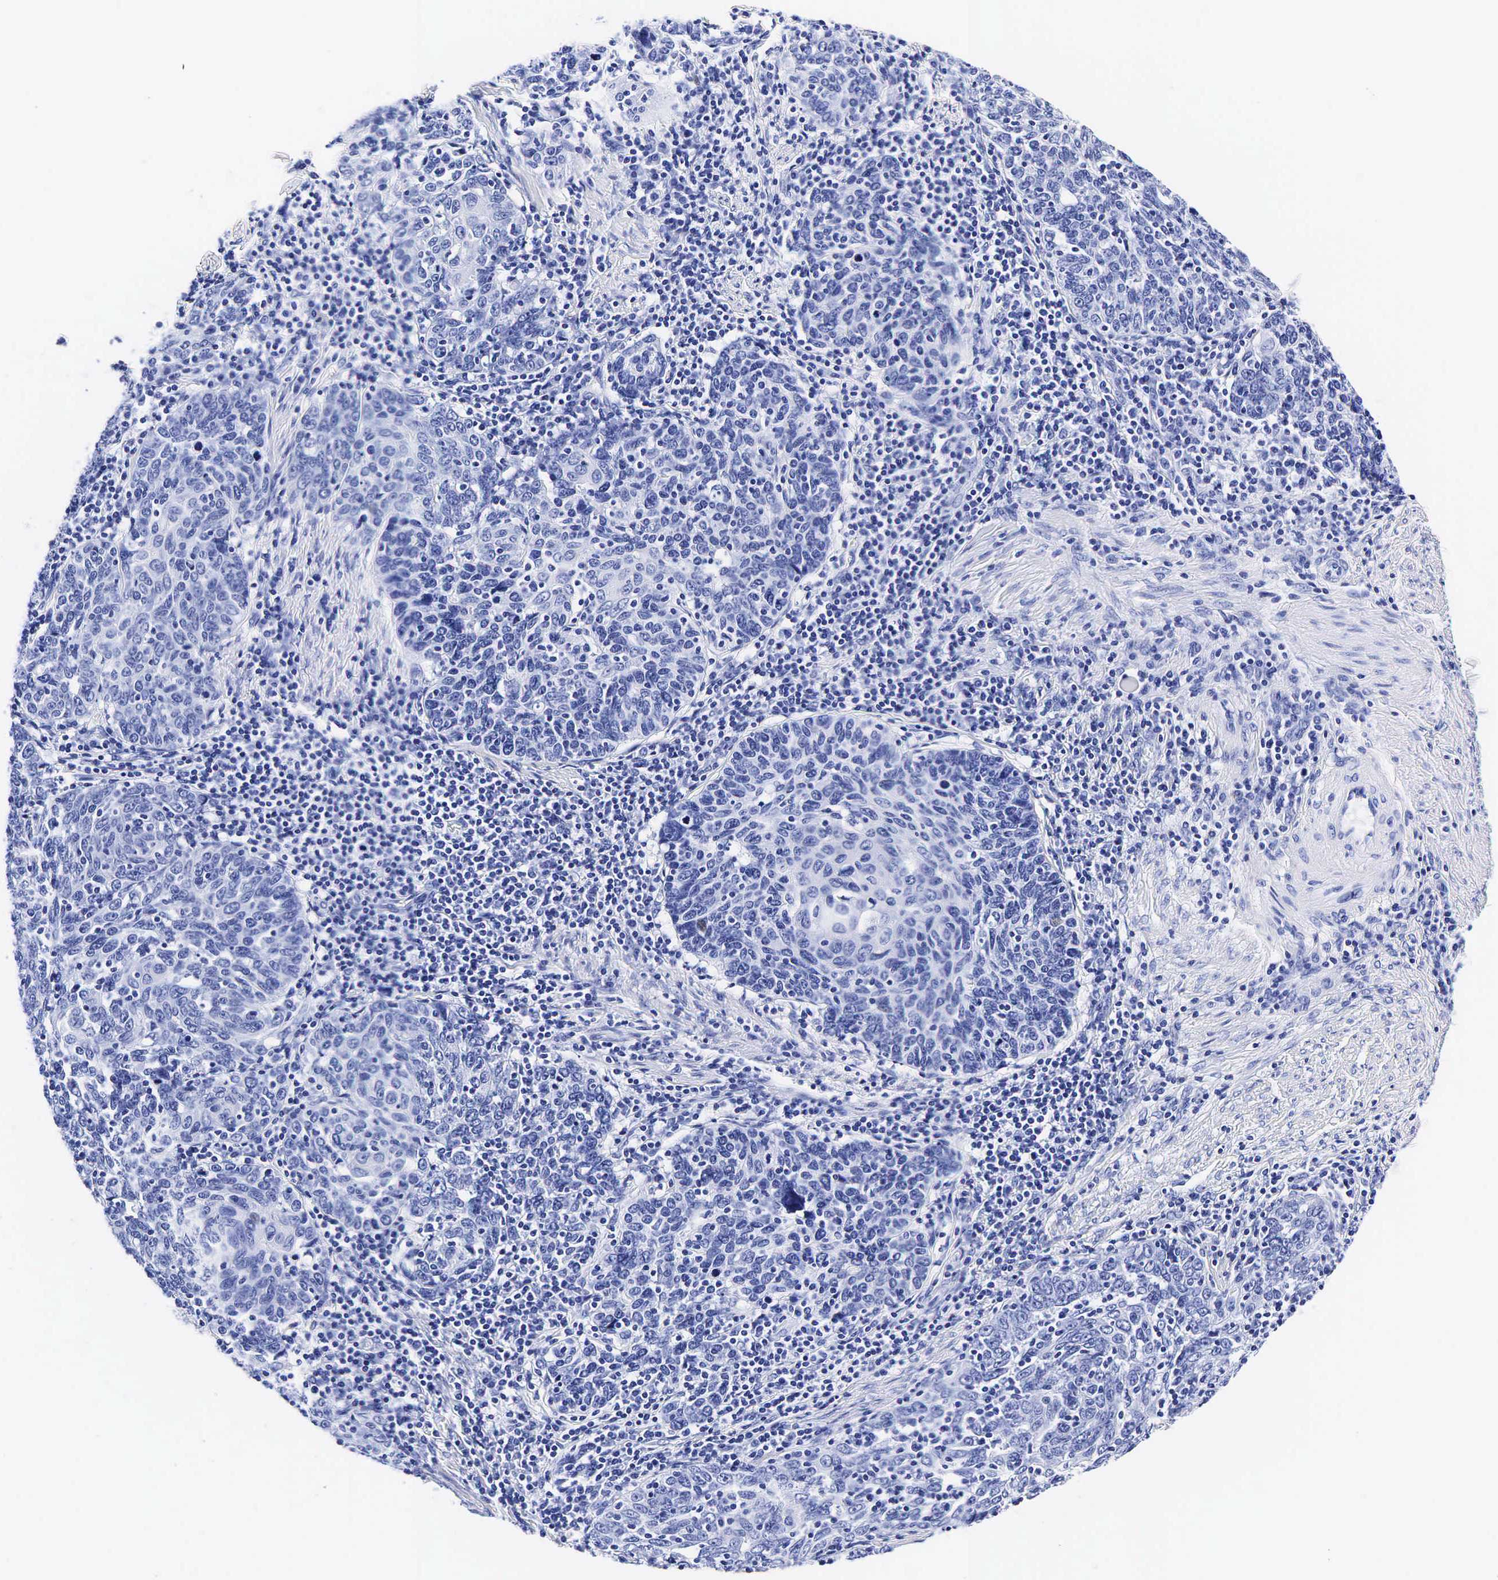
{"staining": {"intensity": "negative", "quantity": "none", "location": "none"}, "tissue": "cervical cancer", "cell_type": "Tumor cells", "image_type": "cancer", "snomed": [{"axis": "morphology", "description": "Squamous cell carcinoma, NOS"}, {"axis": "topography", "description": "Cervix"}], "caption": "The micrograph demonstrates no staining of tumor cells in cervical cancer. The staining is performed using DAB brown chromogen with nuclei counter-stained in using hematoxylin.", "gene": "KLK3", "patient": {"sex": "female", "age": 41}}